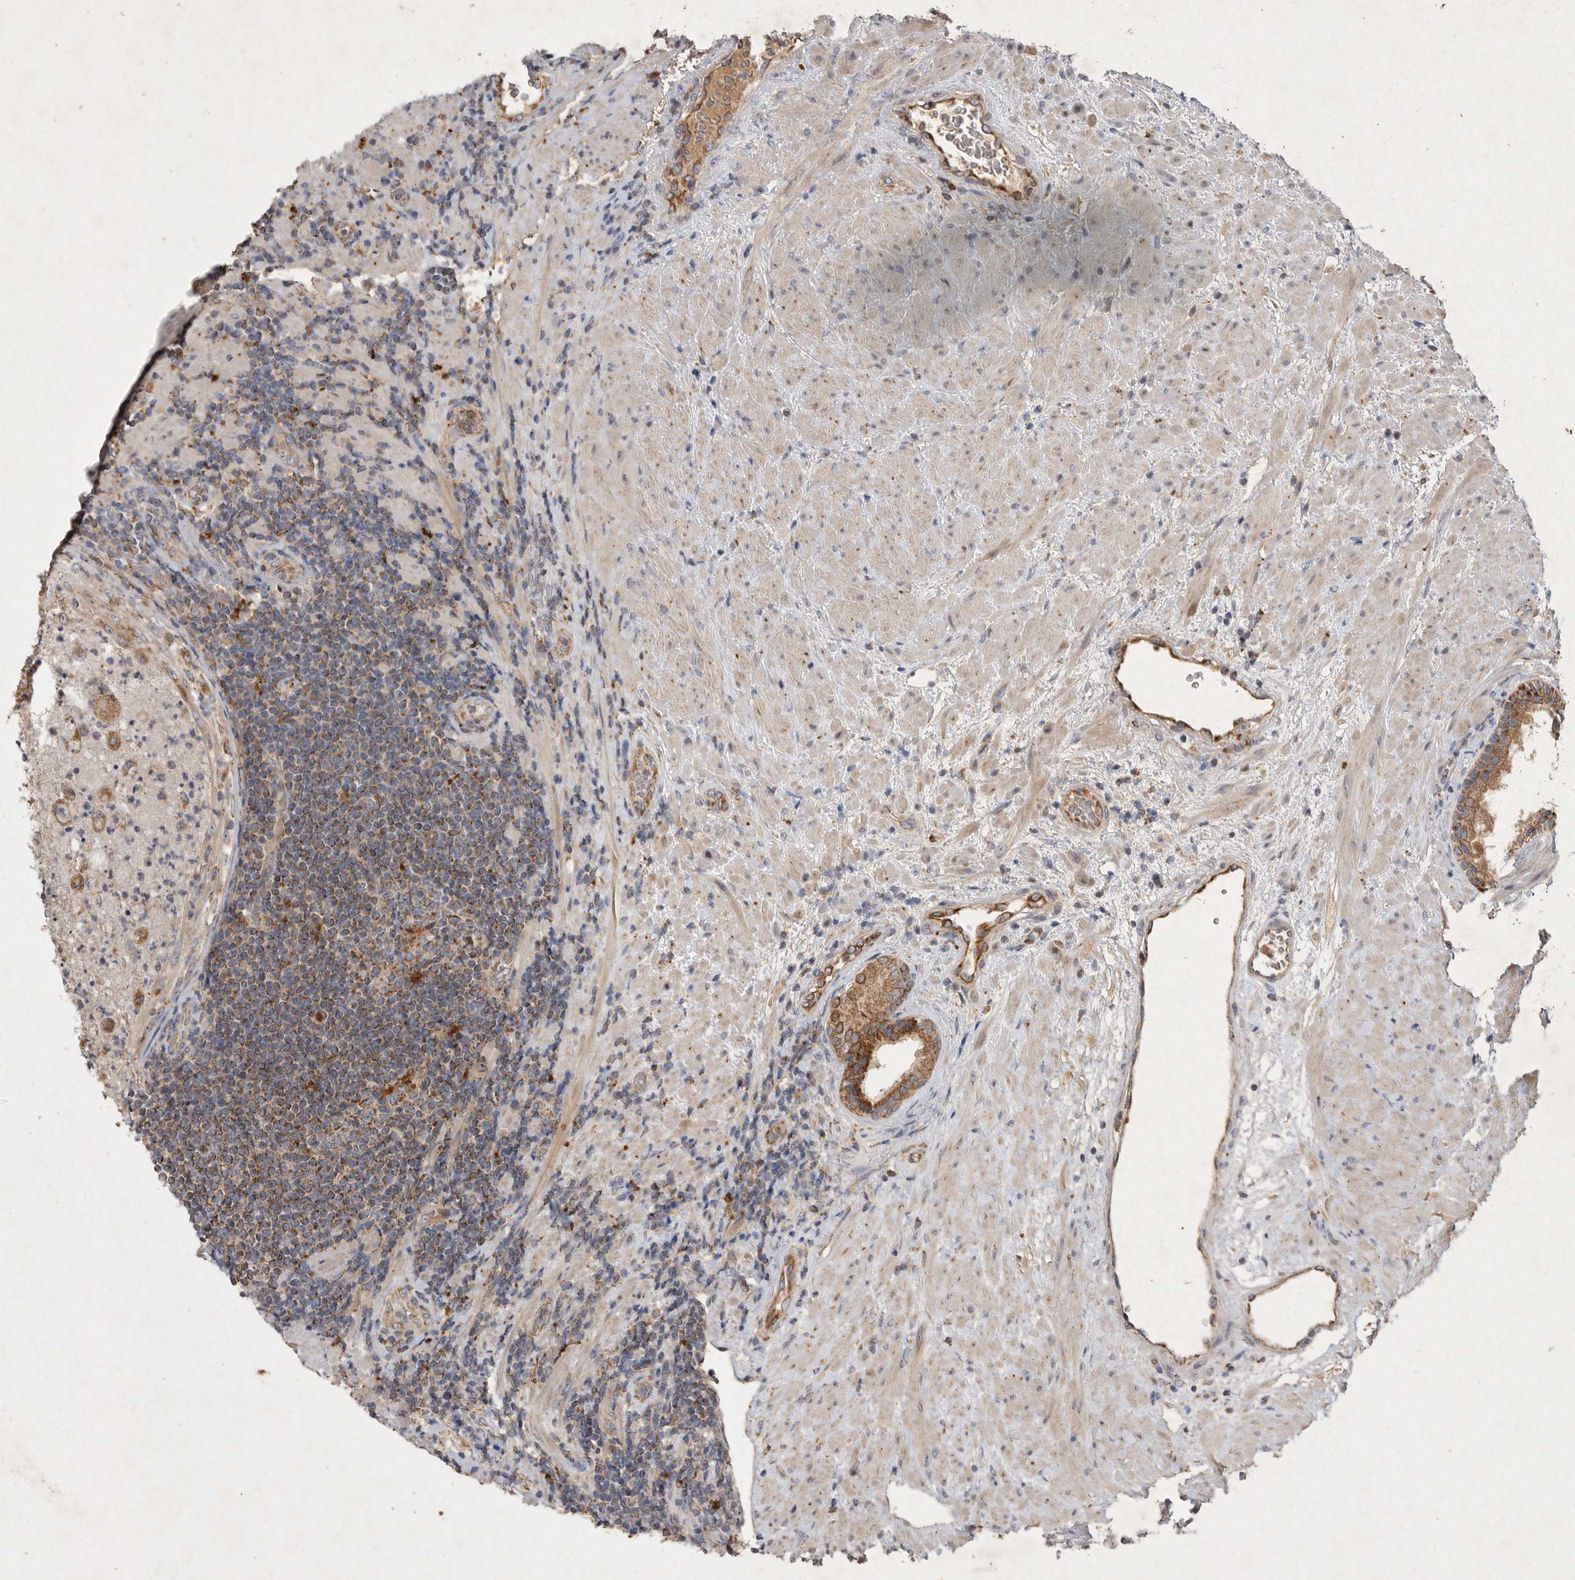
{"staining": {"intensity": "moderate", "quantity": ">75%", "location": "cytoplasmic/membranous"}, "tissue": "prostate", "cell_type": "Glandular cells", "image_type": "normal", "snomed": [{"axis": "morphology", "description": "Normal tissue, NOS"}, {"axis": "topography", "description": "Prostate"}], "caption": "This micrograph displays immunohistochemistry staining of unremarkable prostate, with medium moderate cytoplasmic/membranous staining in about >75% of glandular cells.", "gene": "MRPL41", "patient": {"sex": "male", "age": 76}}